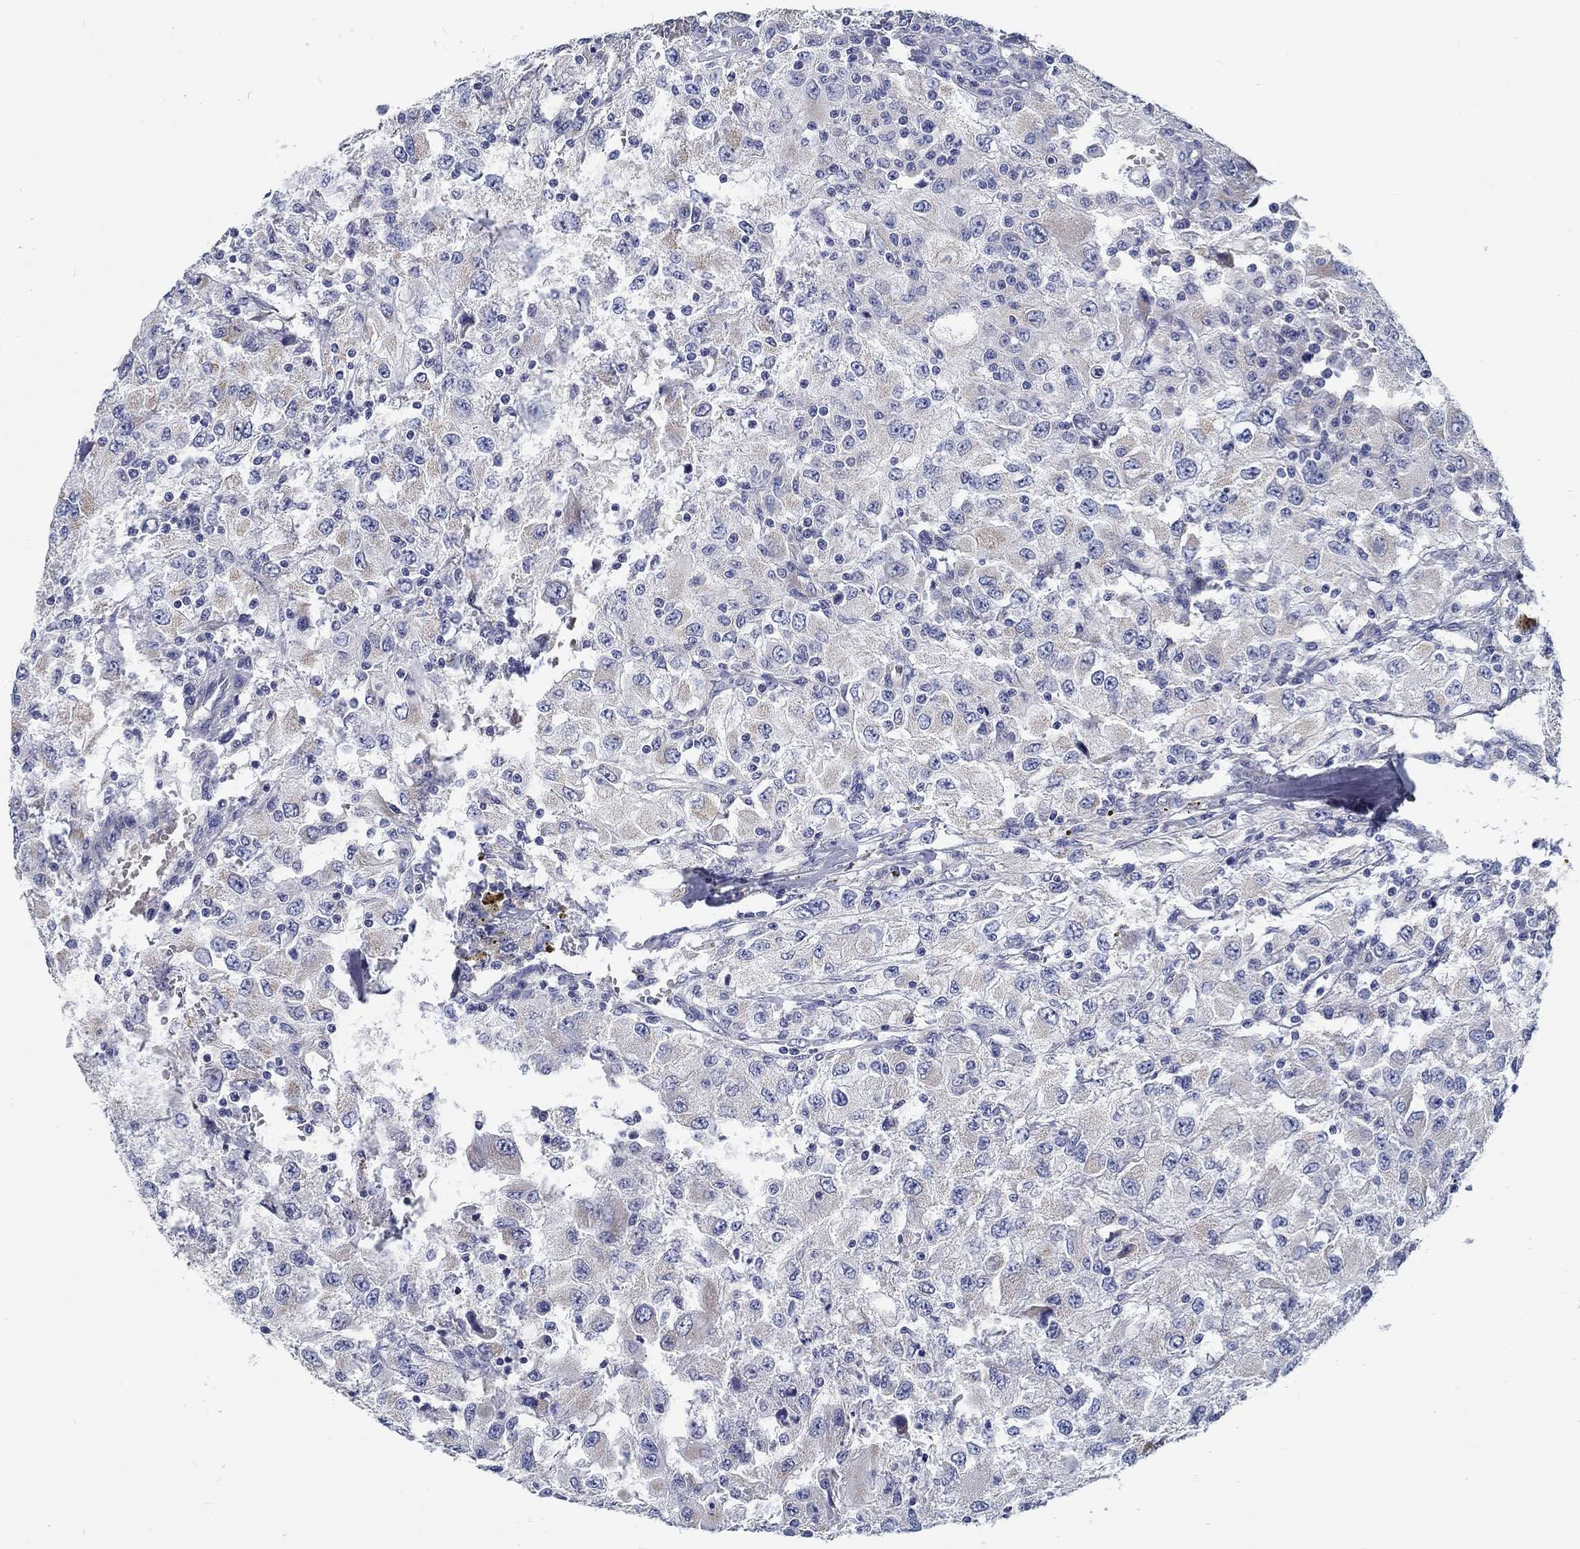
{"staining": {"intensity": "negative", "quantity": "none", "location": "none"}, "tissue": "renal cancer", "cell_type": "Tumor cells", "image_type": "cancer", "snomed": [{"axis": "morphology", "description": "Adenocarcinoma, NOS"}, {"axis": "topography", "description": "Kidney"}], "caption": "Protein analysis of renal cancer displays no significant positivity in tumor cells.", "gene": "MYBPC1", "patient": {"sex": "female", "age": 67}}